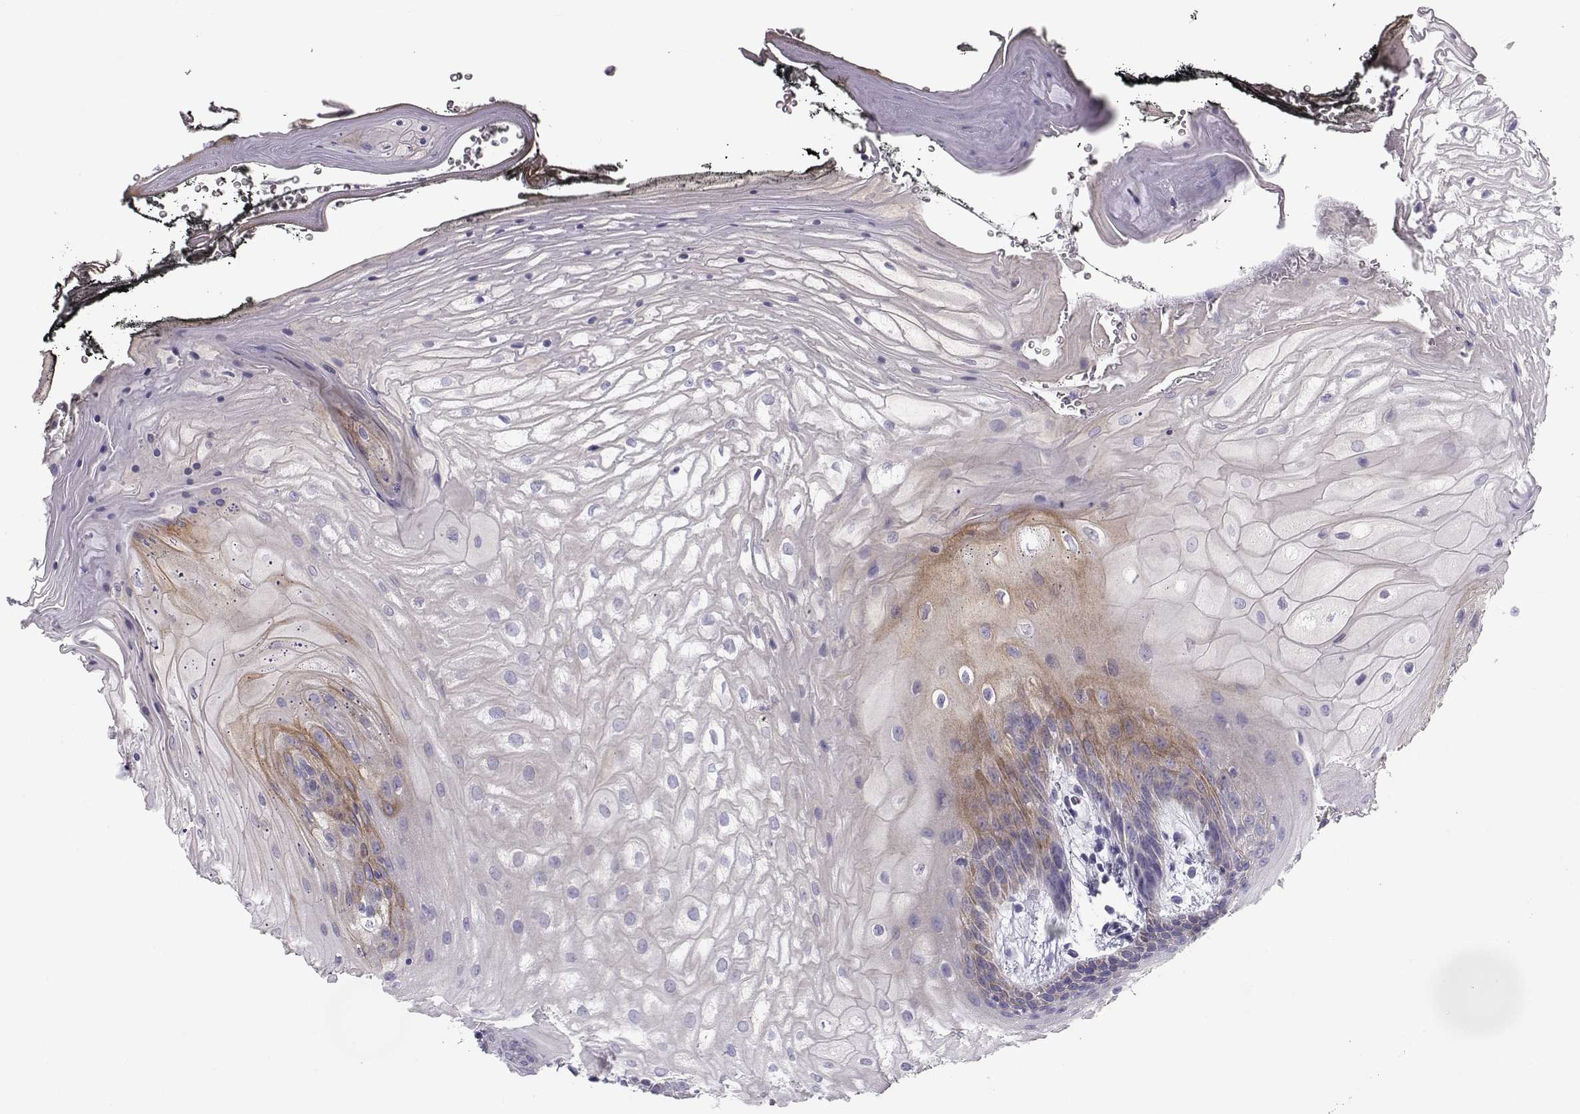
{"staining": {"intensity": "weak", "quantity": "<25%", "location": "cytoplasmic/membranous"}, "tissue": "oral mucosa", "cell_type": "Squamous epithelial cells", "image_type": "normal", "snomed": [{"axis": "morphology", "description": "Normal tissue, NOS"}, {"axis": "morphology", "description": "Squamous cell carcinoma, NOS"}, {"axis": "topography", "description": "Oral tissue"}, {"axis": "topography", "description": "Head-Neck"}], "caption": "There is no significant staining in squamous epithelial cells of oral mucosa. (DAB IHC, high magnification).", "gene": "GPR26", "patient": {"sex": "male", "age": 65}}